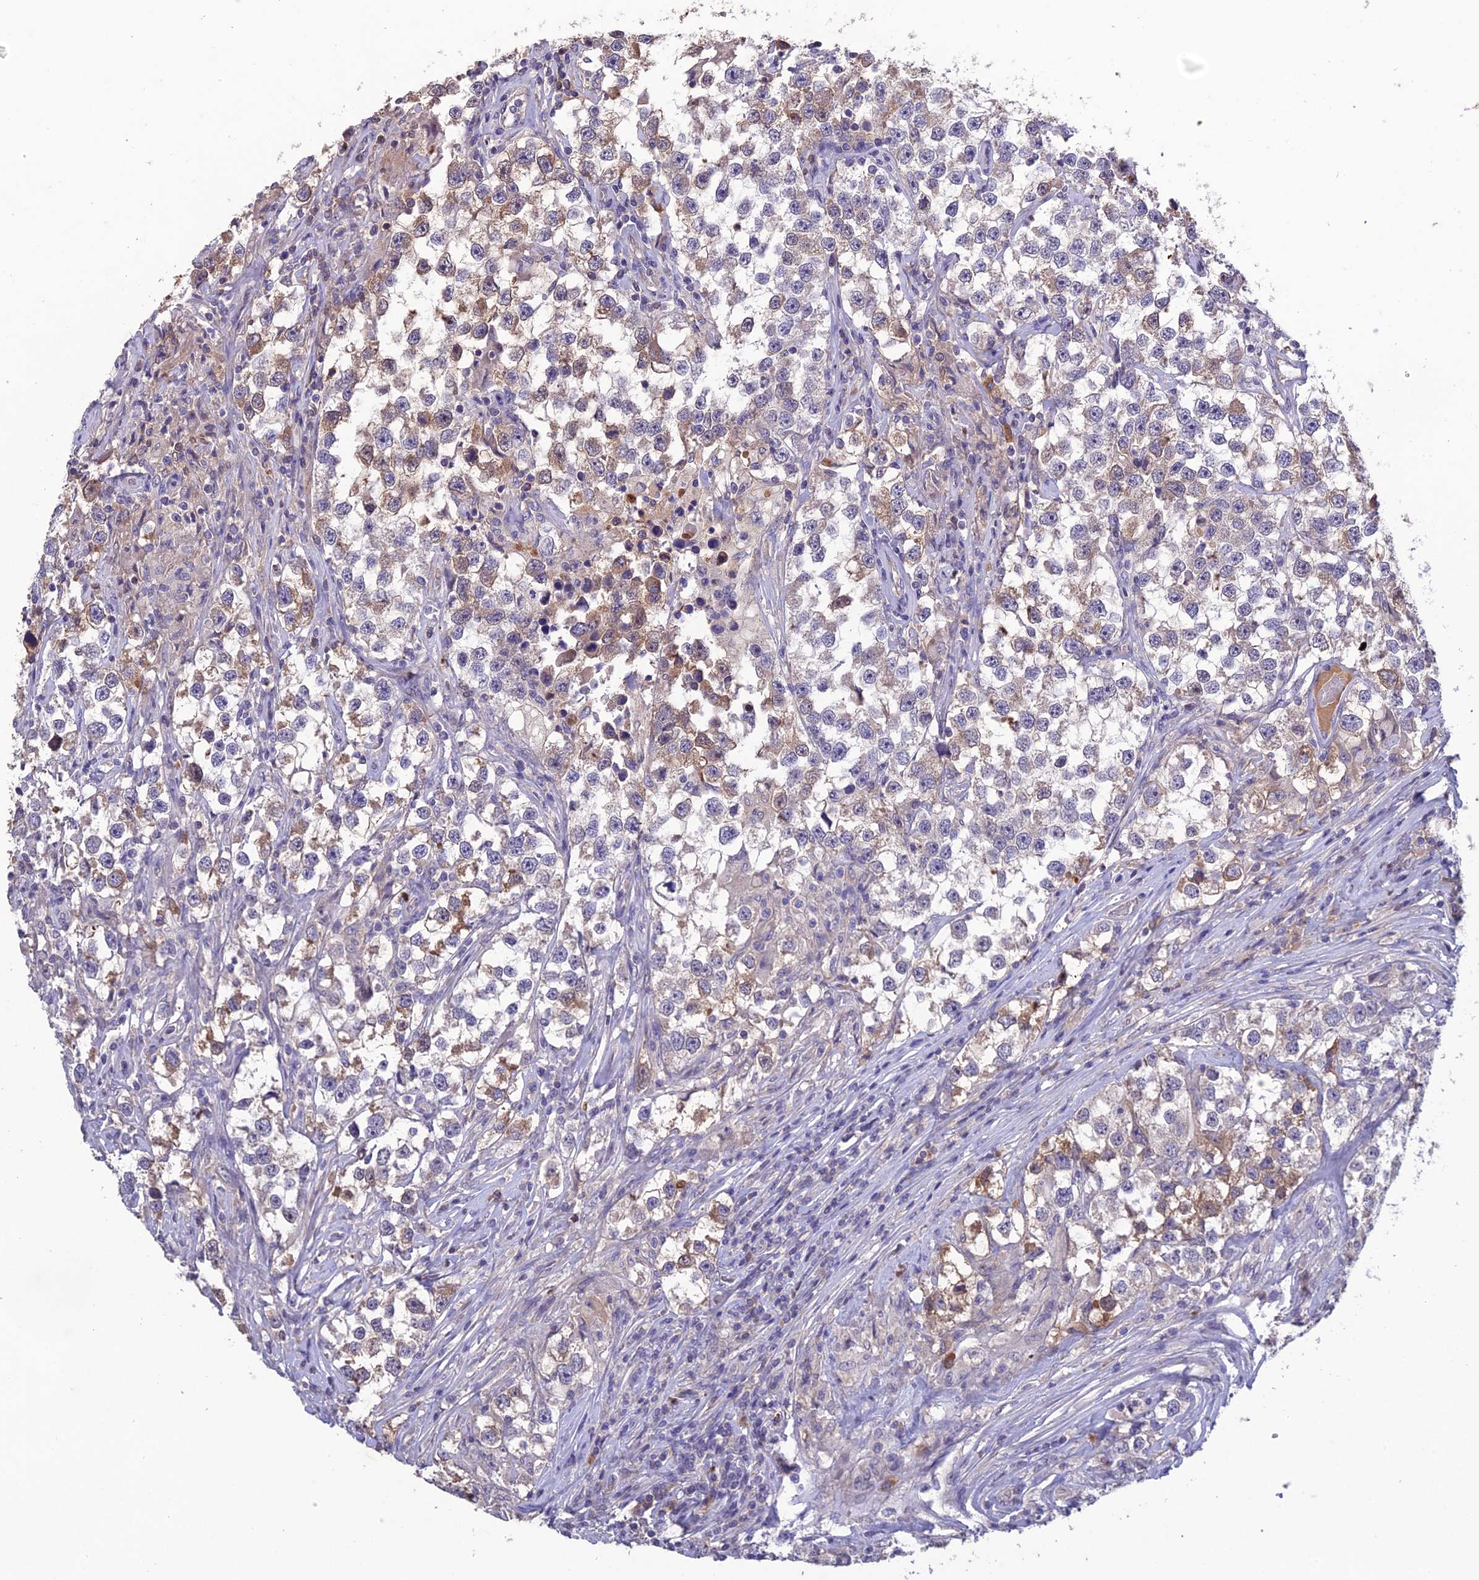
{"staining": {"intensity": "weak", "quantity": "<25%", "location": "cytoplasmic/membranous"}, "tissue": "testis cancer", "cell_type": "Tumor cells", "image_type": "cancer", "snomed": [{"axis": "morphology", "description": "Seminoma, NOS"}, {"axis": "topography", "description": "Testis"}], "caption": "IHC image of neoplastic tissue: human seminoma (testis) stained with DAB (3,3'-diaminobenzidine) exhibits no significant protein staining in tumor cells.", "gene": "SLC39A13", "patient": {"sex": "male", "age": 46}}